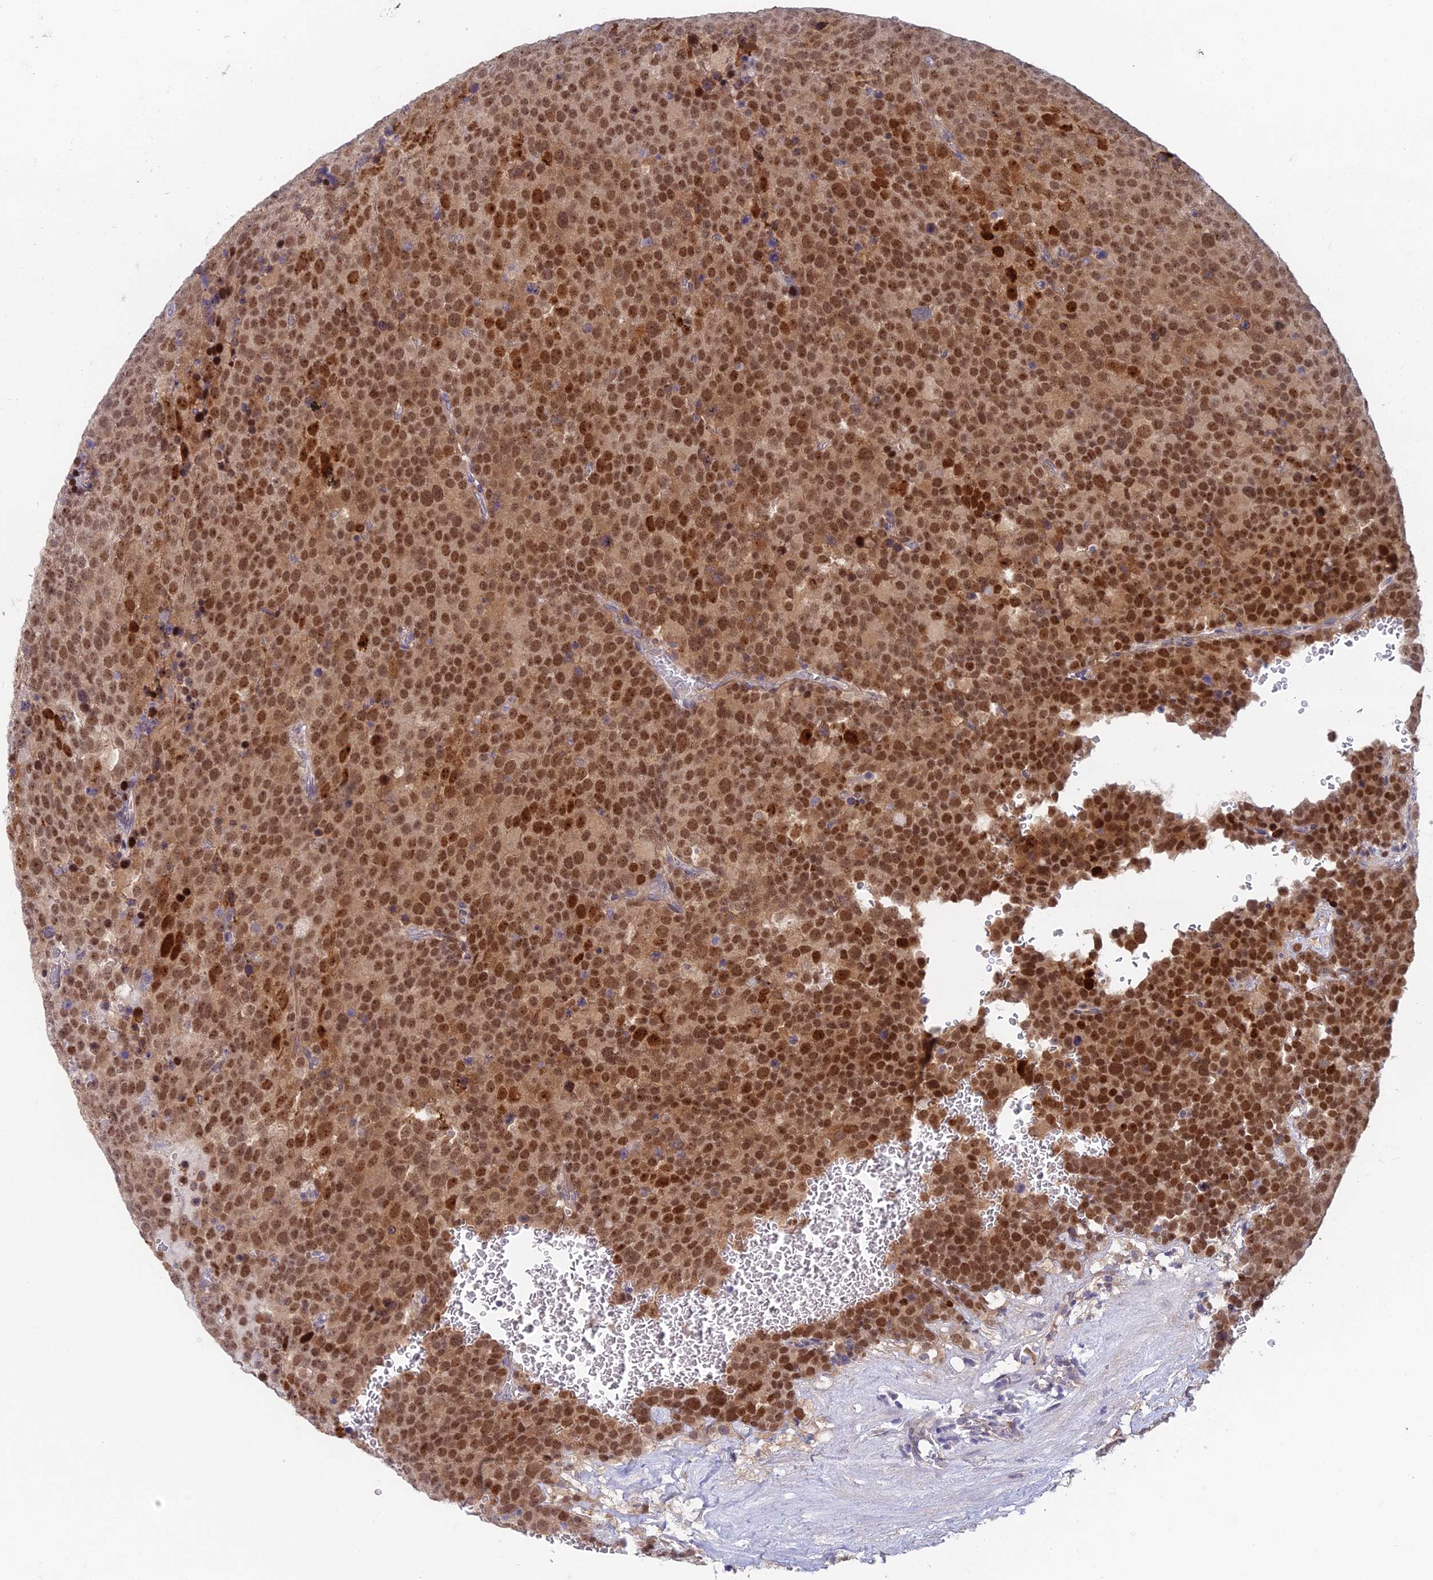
{"staining": {"intensity": "moderate", "quantity": ">75%", "location": "cytoplasmic/membranous,nuclear"}, "tissue": "testis cancer", "cell_type": "Tumor cells", "image_type": "cancer", "snomed": [{"axis": "morphology", "description": "Seminoma, NOS"}, {"axis": "topography", "description": "Testis"}], "caption": "High-power microscopy captured an immunohistochemistry (IHC) image of testis cancer, revealing moderate cytoplasmic/membranous and nuclear staining in approximately >75% of tumor cells.", "gene": "PPP1R26", "patient": {"sex": "male", "age": 71}}